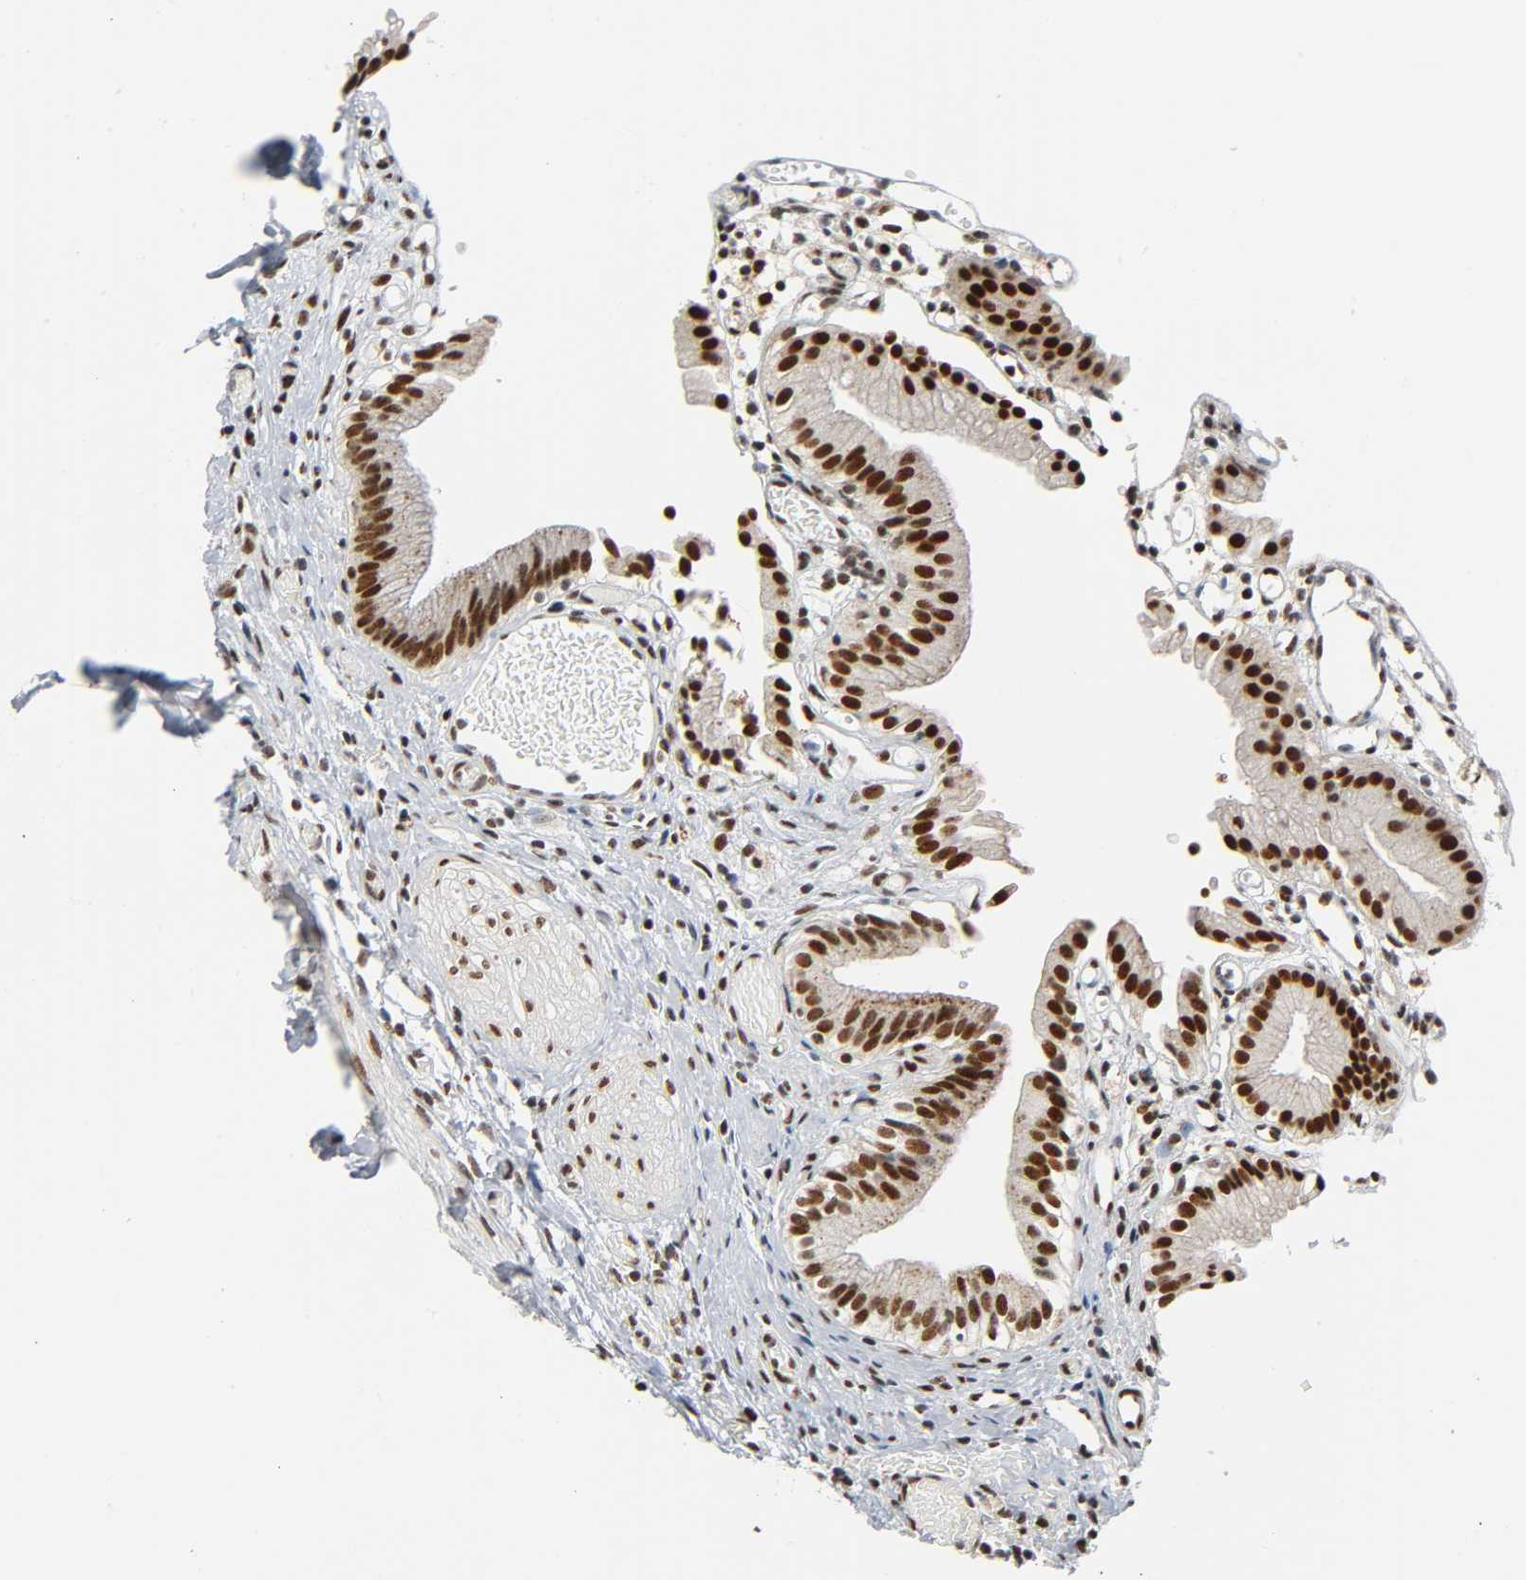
{"staining": {"intensity": "strong", "quantity": ">75%", "location": "nuclear"}, "tissue": "gallbladder", "cell_type": "Glandular cells", "image_type": "normal", "snomed": [{"axis": "morphology", "description": "Normal tissue, NOS"}, {"axis": "topography", "description": "Gallbladder"}], "caption": "Immunohistochemistry (IHC) (DAB (3,3'-diaminobenzidine)) staining of unremarkable human gallbladder demonstrates strong nuclear protein positivity in about >75% of glandular cells.", "gene": "CDK9", "patient": {"sex": "male", "age": 65}}